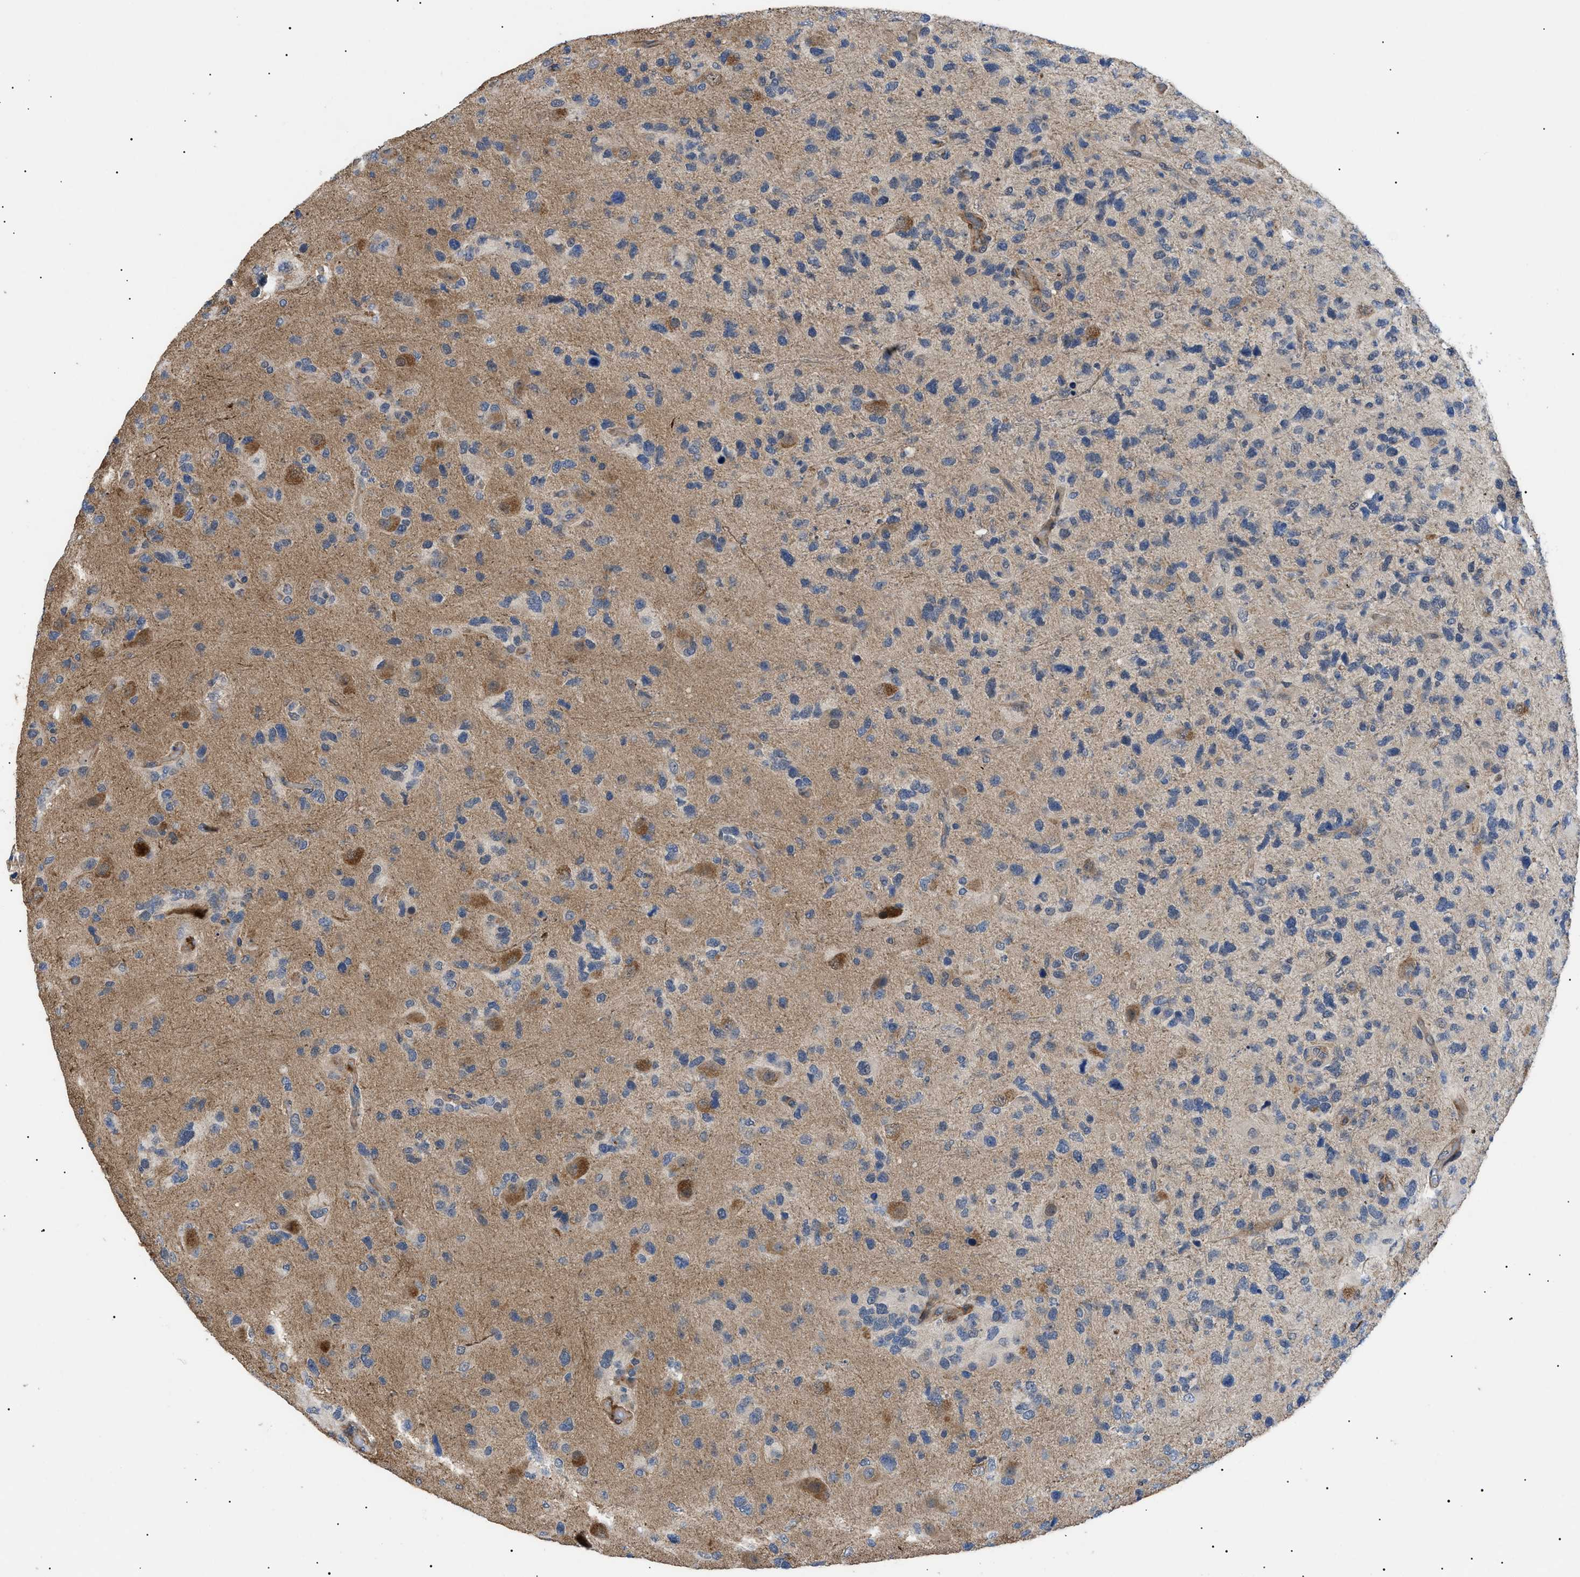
{"staining": {"intensity": "moderate", "quantity": "<25%", "location": "cytoplasmic/membranous,nuclear"}, "tissue": "glioma", "cell_type": "Tumor cells", "image_type": "cancer", "snomed": [{"axis": "morphology", "description": "Glioma, malignant, High grade"}, {"axis": "topography", "description": "Brain"}], "caption": "Brown immunohistochemical staining in human malignant glioma (high-grade) demonstrates moderate cytoplasmic/membranous and nuclear expression in about <25% of tumor cells.", "gene": "CRCP", "patient": {"sex": "female", "age": 58}}